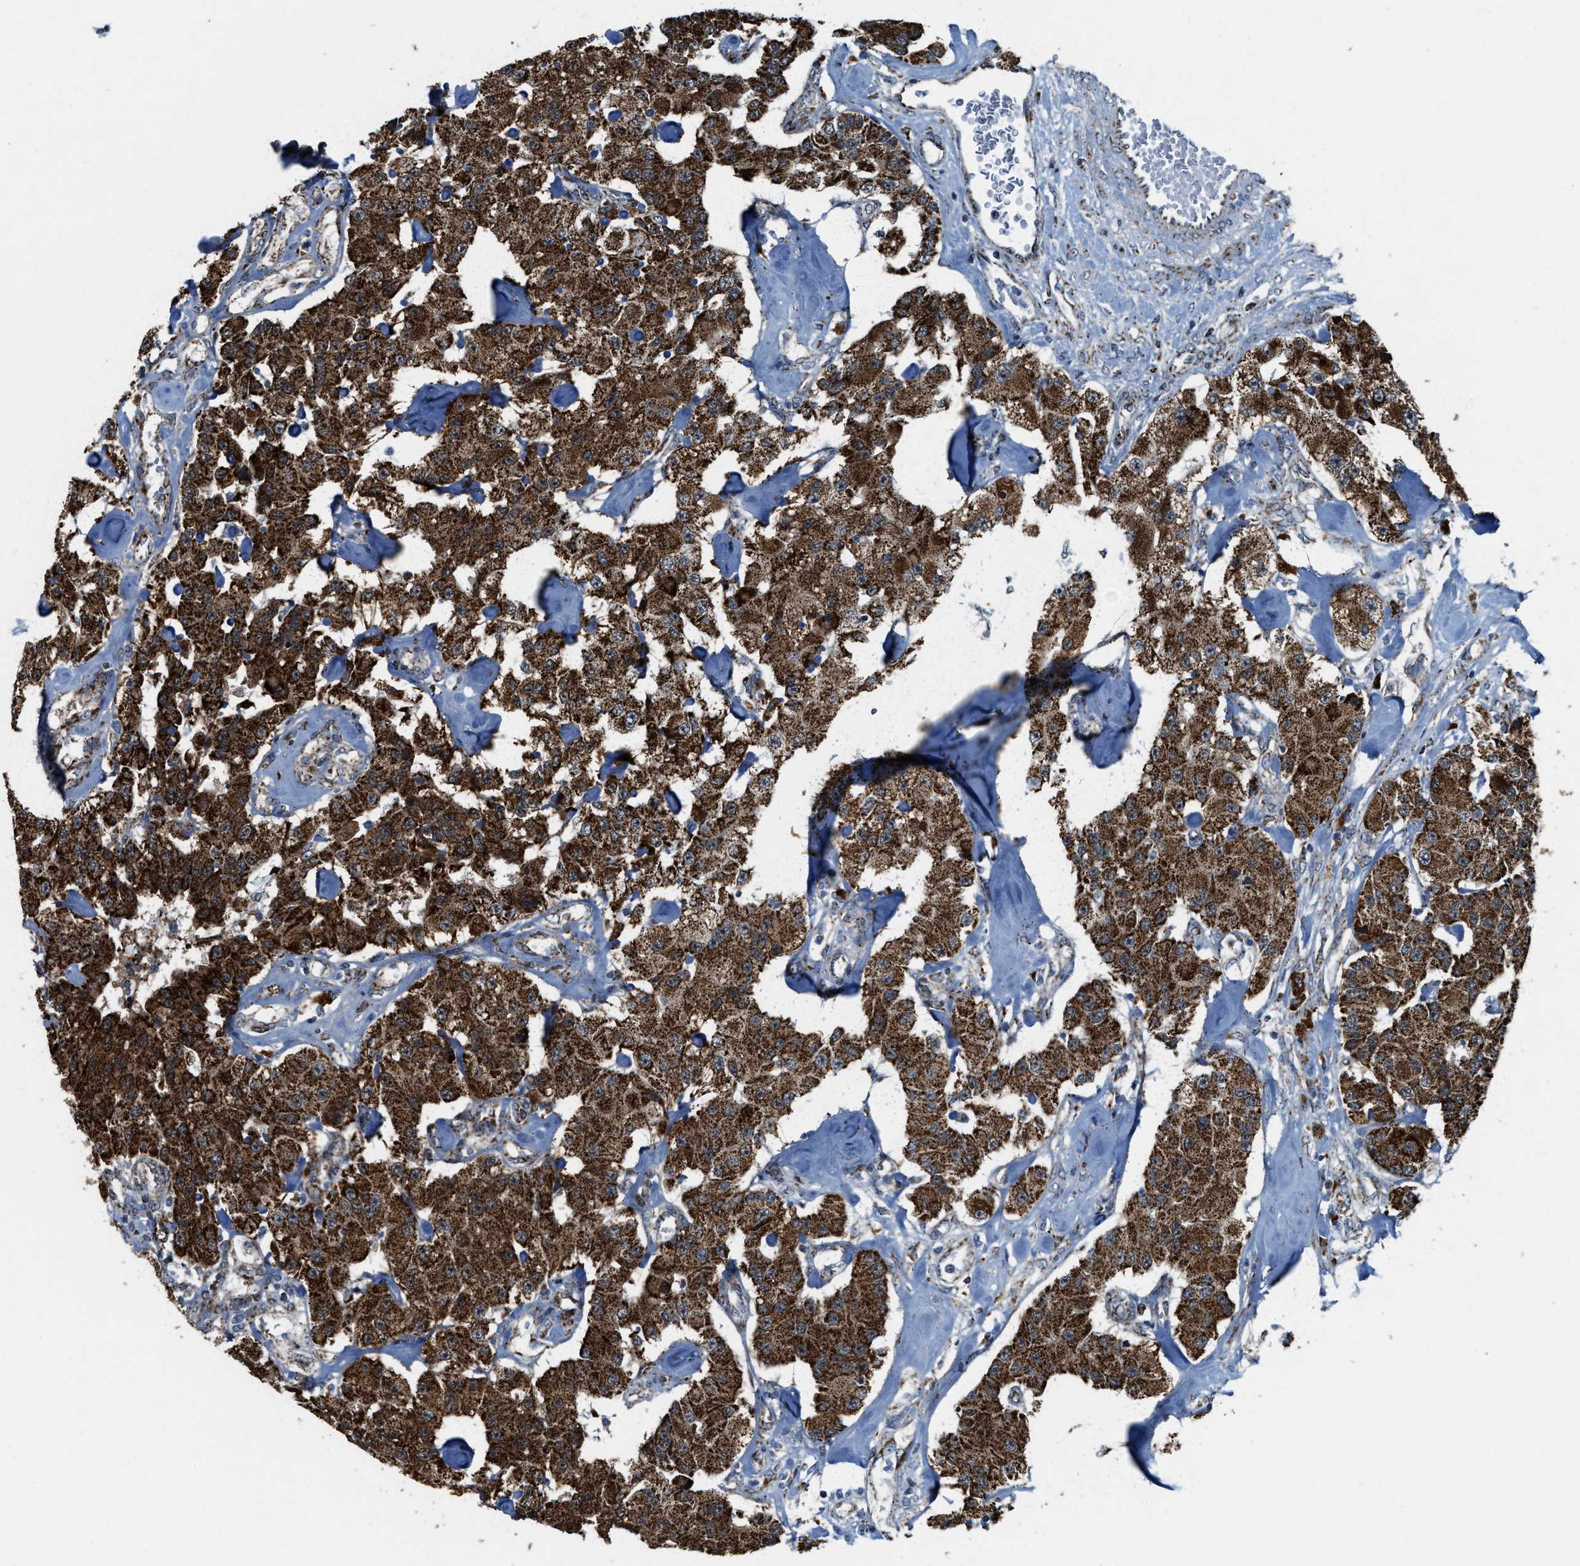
{"staining": {"intensity": "strong", "quantity": ">75%", "location": "cytoplasmic/membranous"}, "tissue": "carcinoid", "cell_type": "Tumor cells", "image_type": "cancer", "snomed": [{"axis": "morphology", "description": "Carcinoid, malignant, NOS"}, {"axis": "topography", "description": "Pancreas"}], "caption": "Immunohistochemical staining of human malignant carcinoid shows strong cytoplasmic/membranous protein expression in about >75% of tumor cells.", "gene": "HIBADH", "patient": {"sex": "male", "age": 41}}